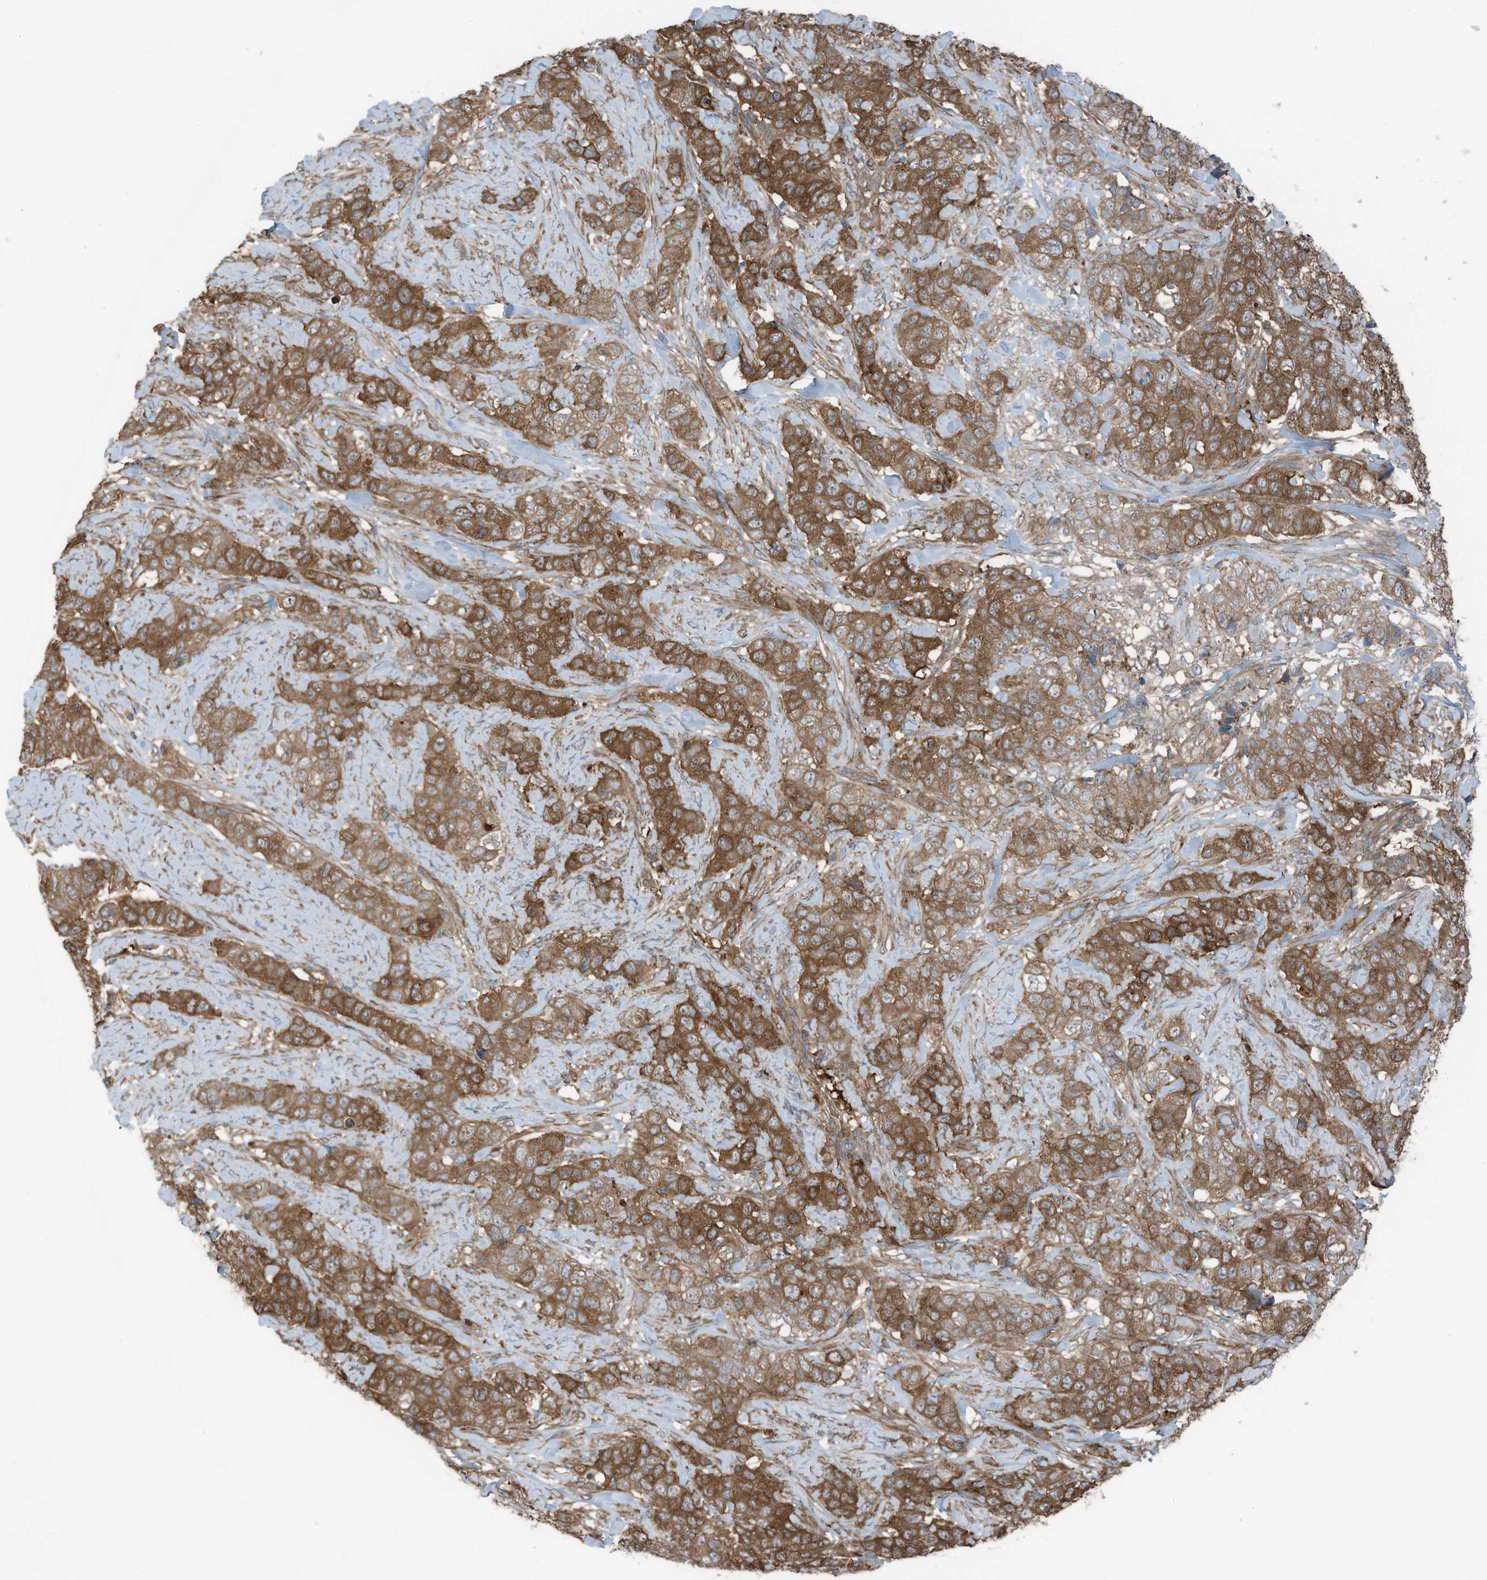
{"staining": {"intensity": "strong", "quantity": ">75%", "location": "cytoplasmic/membranous"}, "tissue": "stomach cancer", "cell_type": "Tumor cells", "image_type": "cancer", "snomed": [{"axis": "morphology", "description": "Adenocarcinoma, NOS"}, {"axis": "topography", "description": "Stomach"}], "caption": "A high-resolution image shows immunohistochemistry (IHC) staining of stomach cancer, which reveals strong cytoplasmic/membranous positivity in approximately >75% of tumor cells.", "gene": "TXNDC9", "patient": {"sex": "male", "age": 48}}